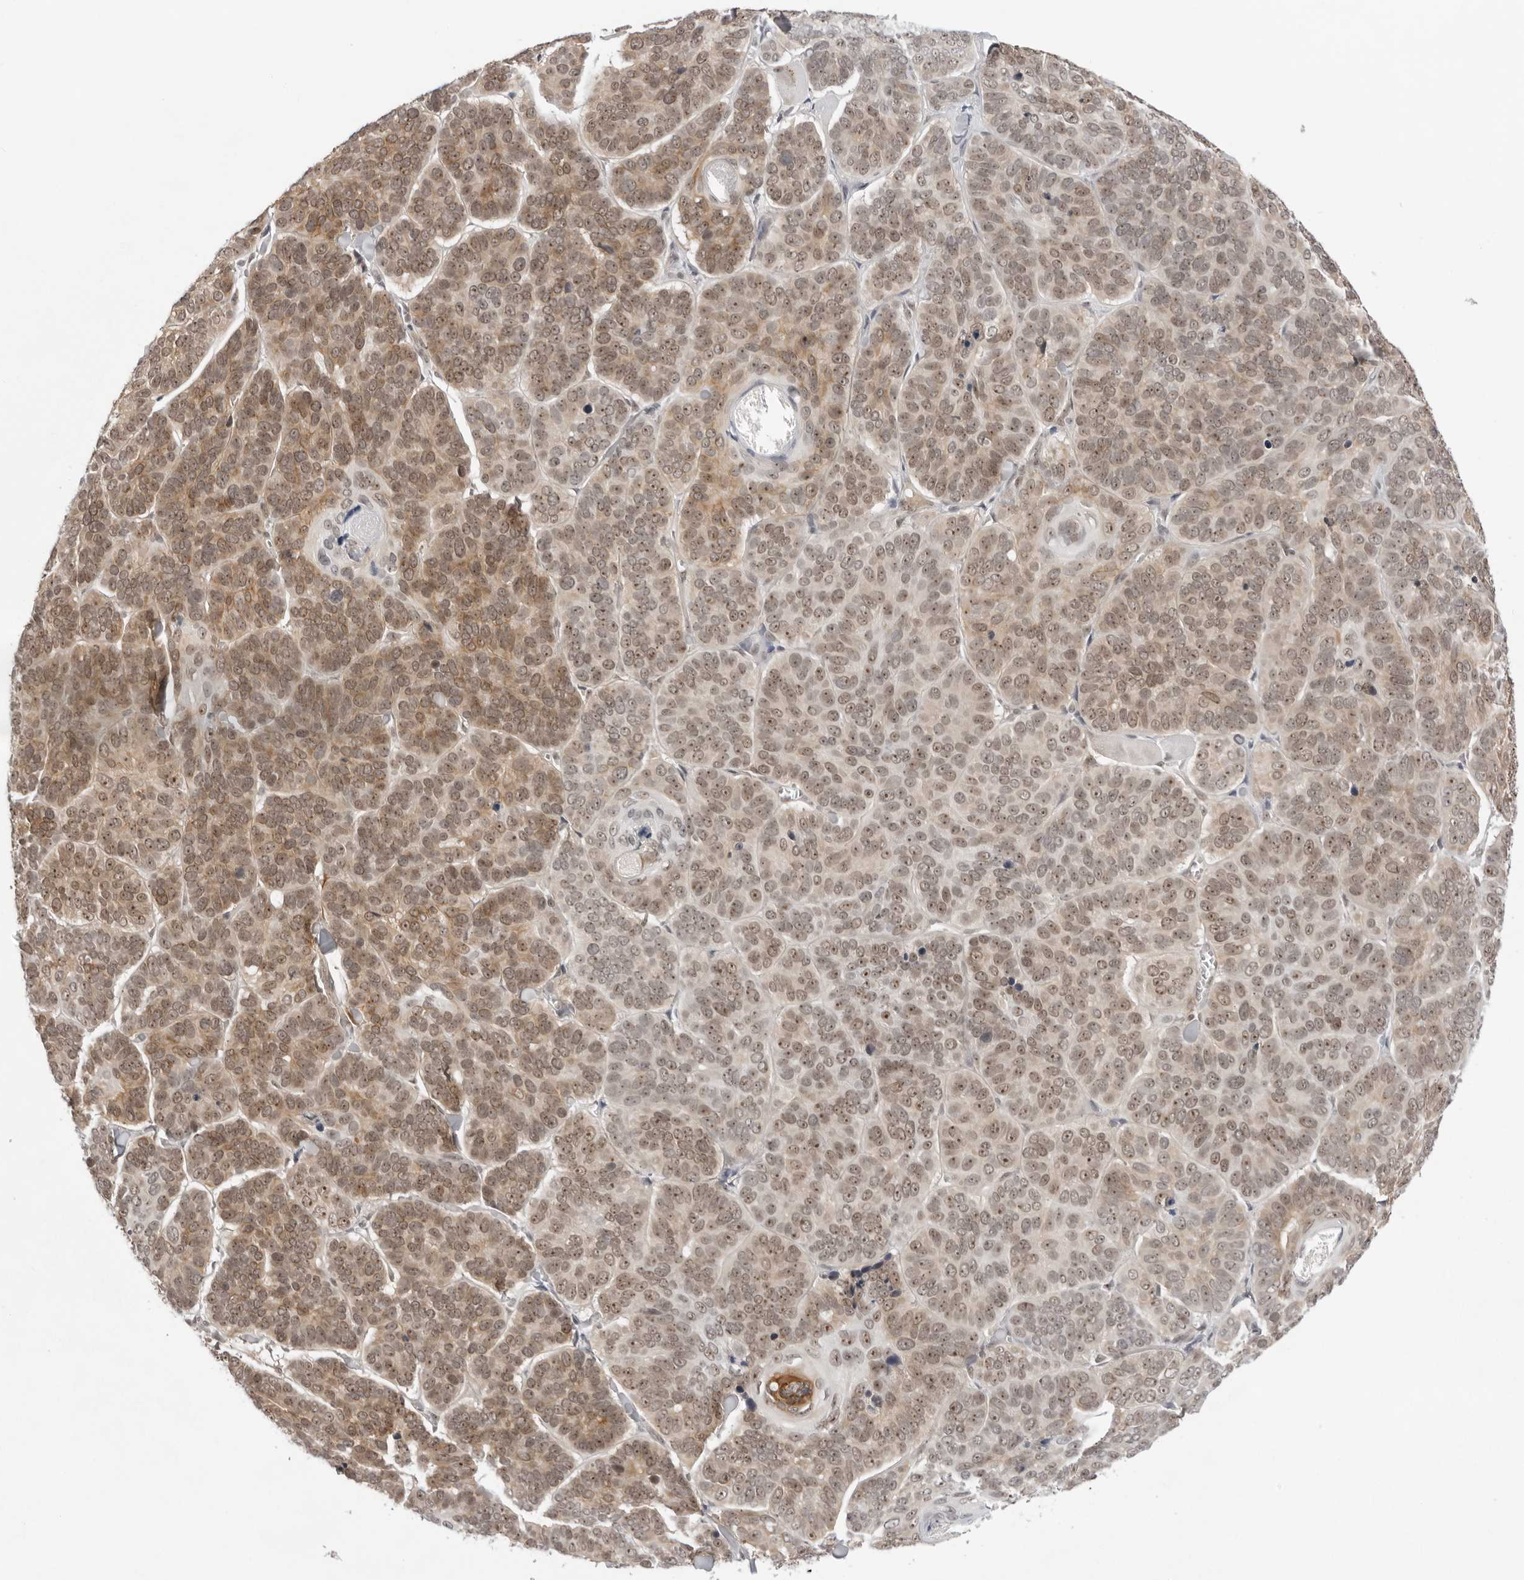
{"staining": {"intensity": "moderate", "quantity": ">75%", "location": "cytoplasmic/membranous,nuclear"}, "tissue": "skin cancer", "cell_type": "Tumor cells", "image_type": "cancer", "snomed": [{"axis": "morphology", "description": "Basal cell carcinoma"}, {"axis": "topography", "description": "Skin"}], "caption": "IHC histopathology image of neoplastic tissue: basal cell carcinoma (skin) stained using immunohistochemistry (IHC) exhibits medium levels of moderate protein expression localized specifically in the cytoplasmic/membranous and nuclear of tumor cells, appearing as a cytoplasmic/membranous and nuclear brown color.", "gene": "EXOSC10", "patient": {"sex": "male", "age": 62}}